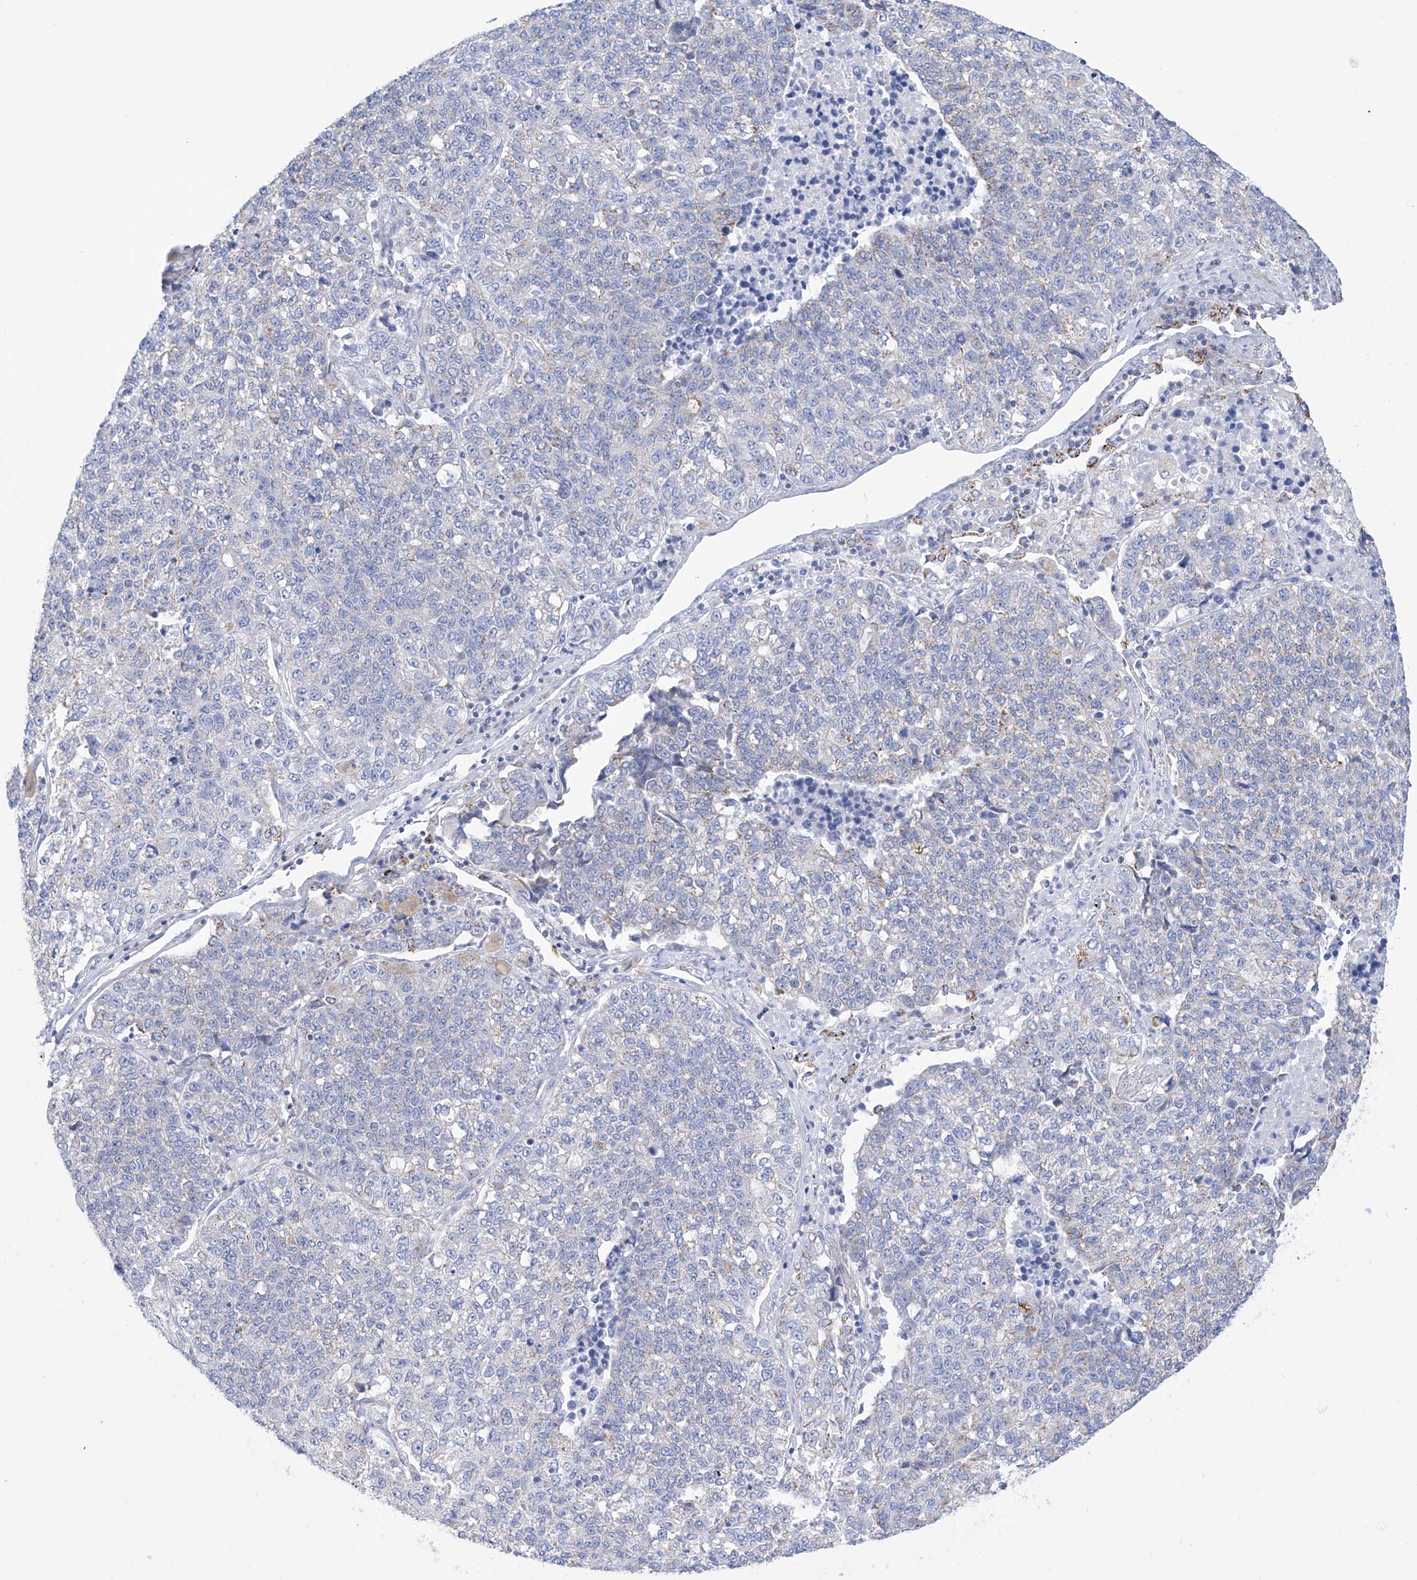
{"staining": {"intensity": "weak", "quantity": "<25%", "location": "cytoplasmic/membranous"}, "tissue": "lung cancer", "cell_type": "Tumor cells", "image_type": "cancer", "snomed": [{"axis": "morphology", "description": "Adenocarcinoma, NOS"}, {"axis": "topography", "description": "Lung"}], "caption": "An image of lung adenocarcinoma stained for a protein reveals no brown staining in tumor cells.", "gene": "ALDH6A1", "patient": {"sex": "male", "age": 49}}